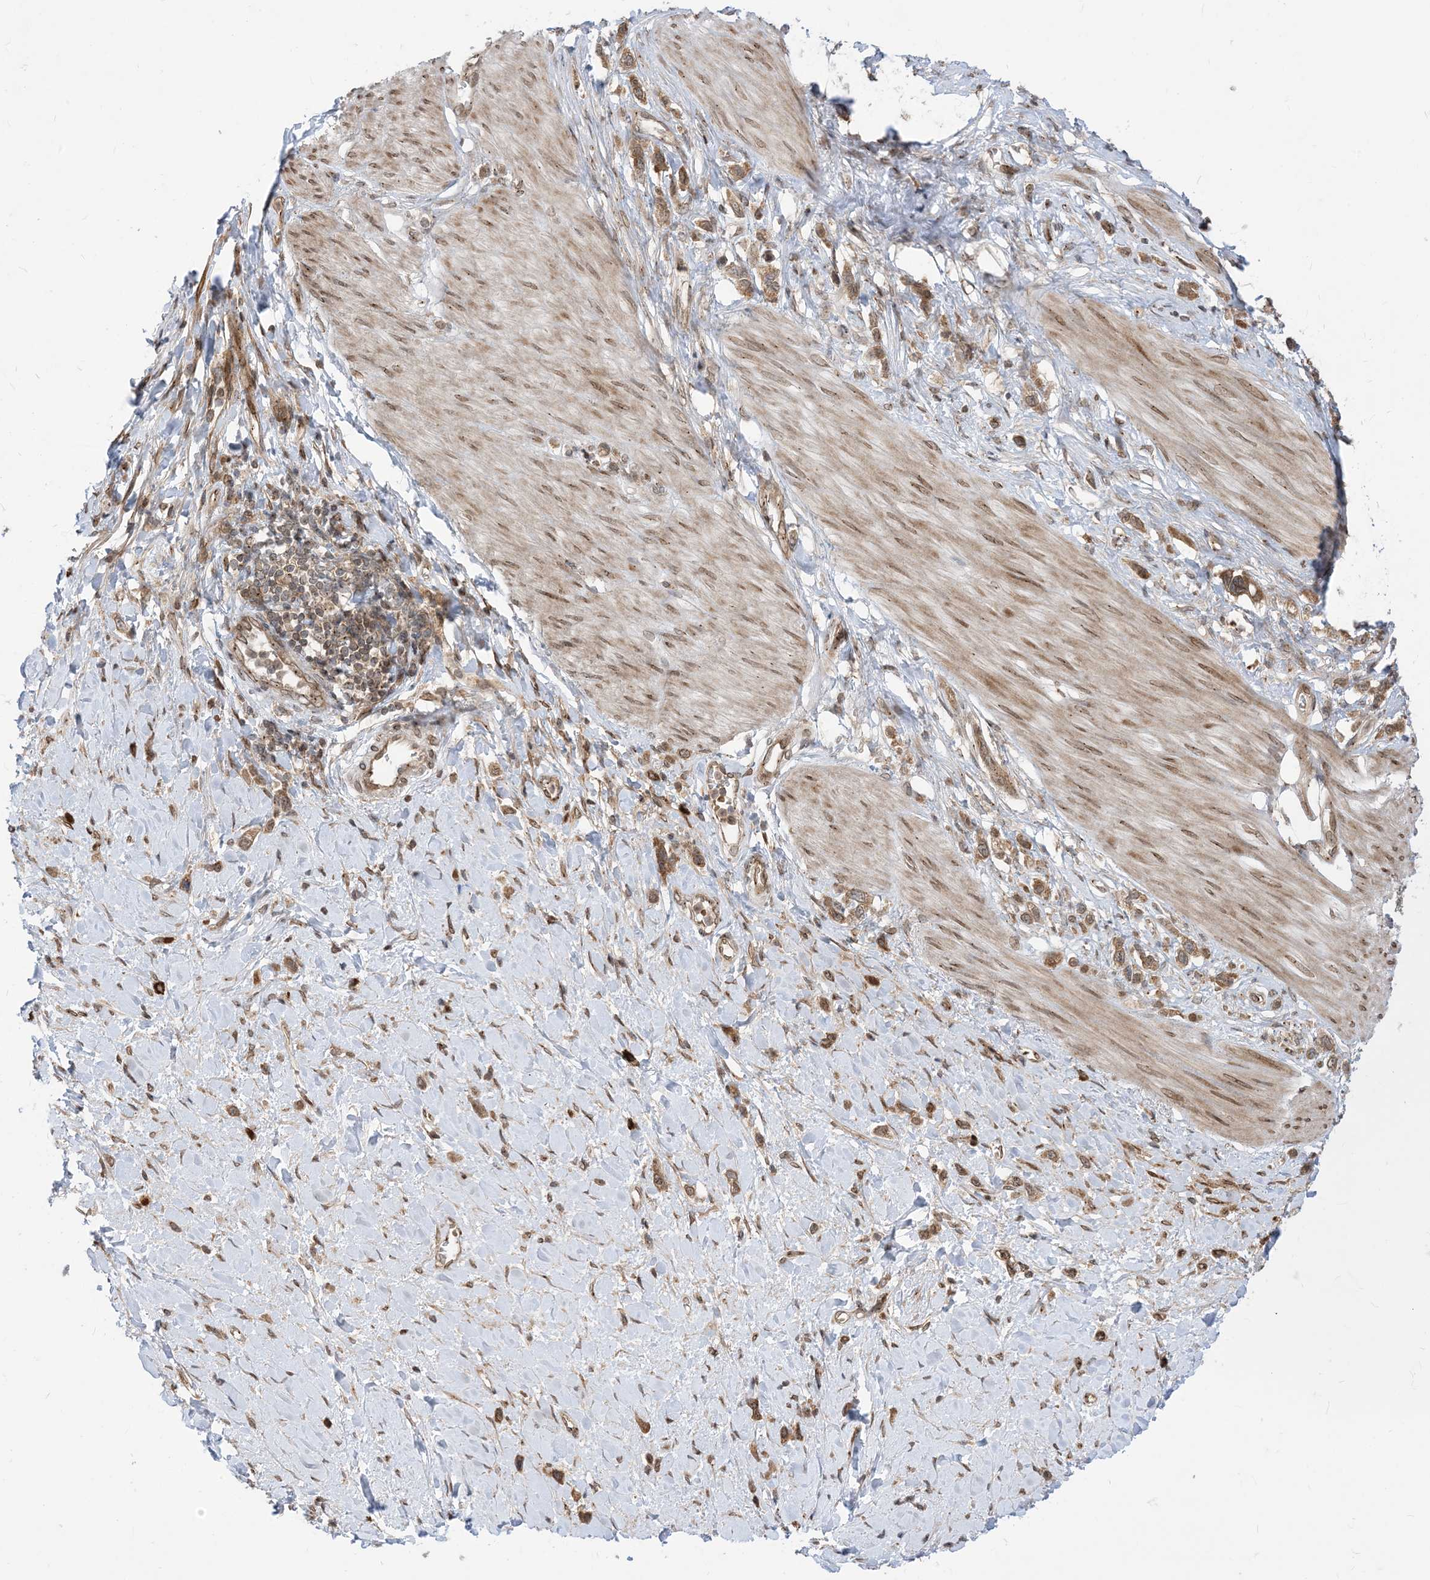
{"staining": {"intensity": "moderate", "quantity": ">75%", "location": "cytoplasmic/membranous"}, "tissue": "stomach cancer", "cell_type": "Tumor cells", "image_type": "cancer", "snomed": [{"axis": "morphology", "description": "Adenocarcinoma, NOS"}, {"axis": "topography", "description": "Stomach"}], "caption": "Immunohistochemistry (DAB (3,3'-diaminobenzidine)) staining of stomach cancer displays moderate cytoplasmic/membranous protein positivity in approximately >75% of tumor cells. The staining was performed using DAB to visualize the protein expression in brown, while the nuclei were stained in blue with hematoxylin (Magnification: 20x).", "gene": "CASP4", "patient": {"sex": "female", "age": 65}}